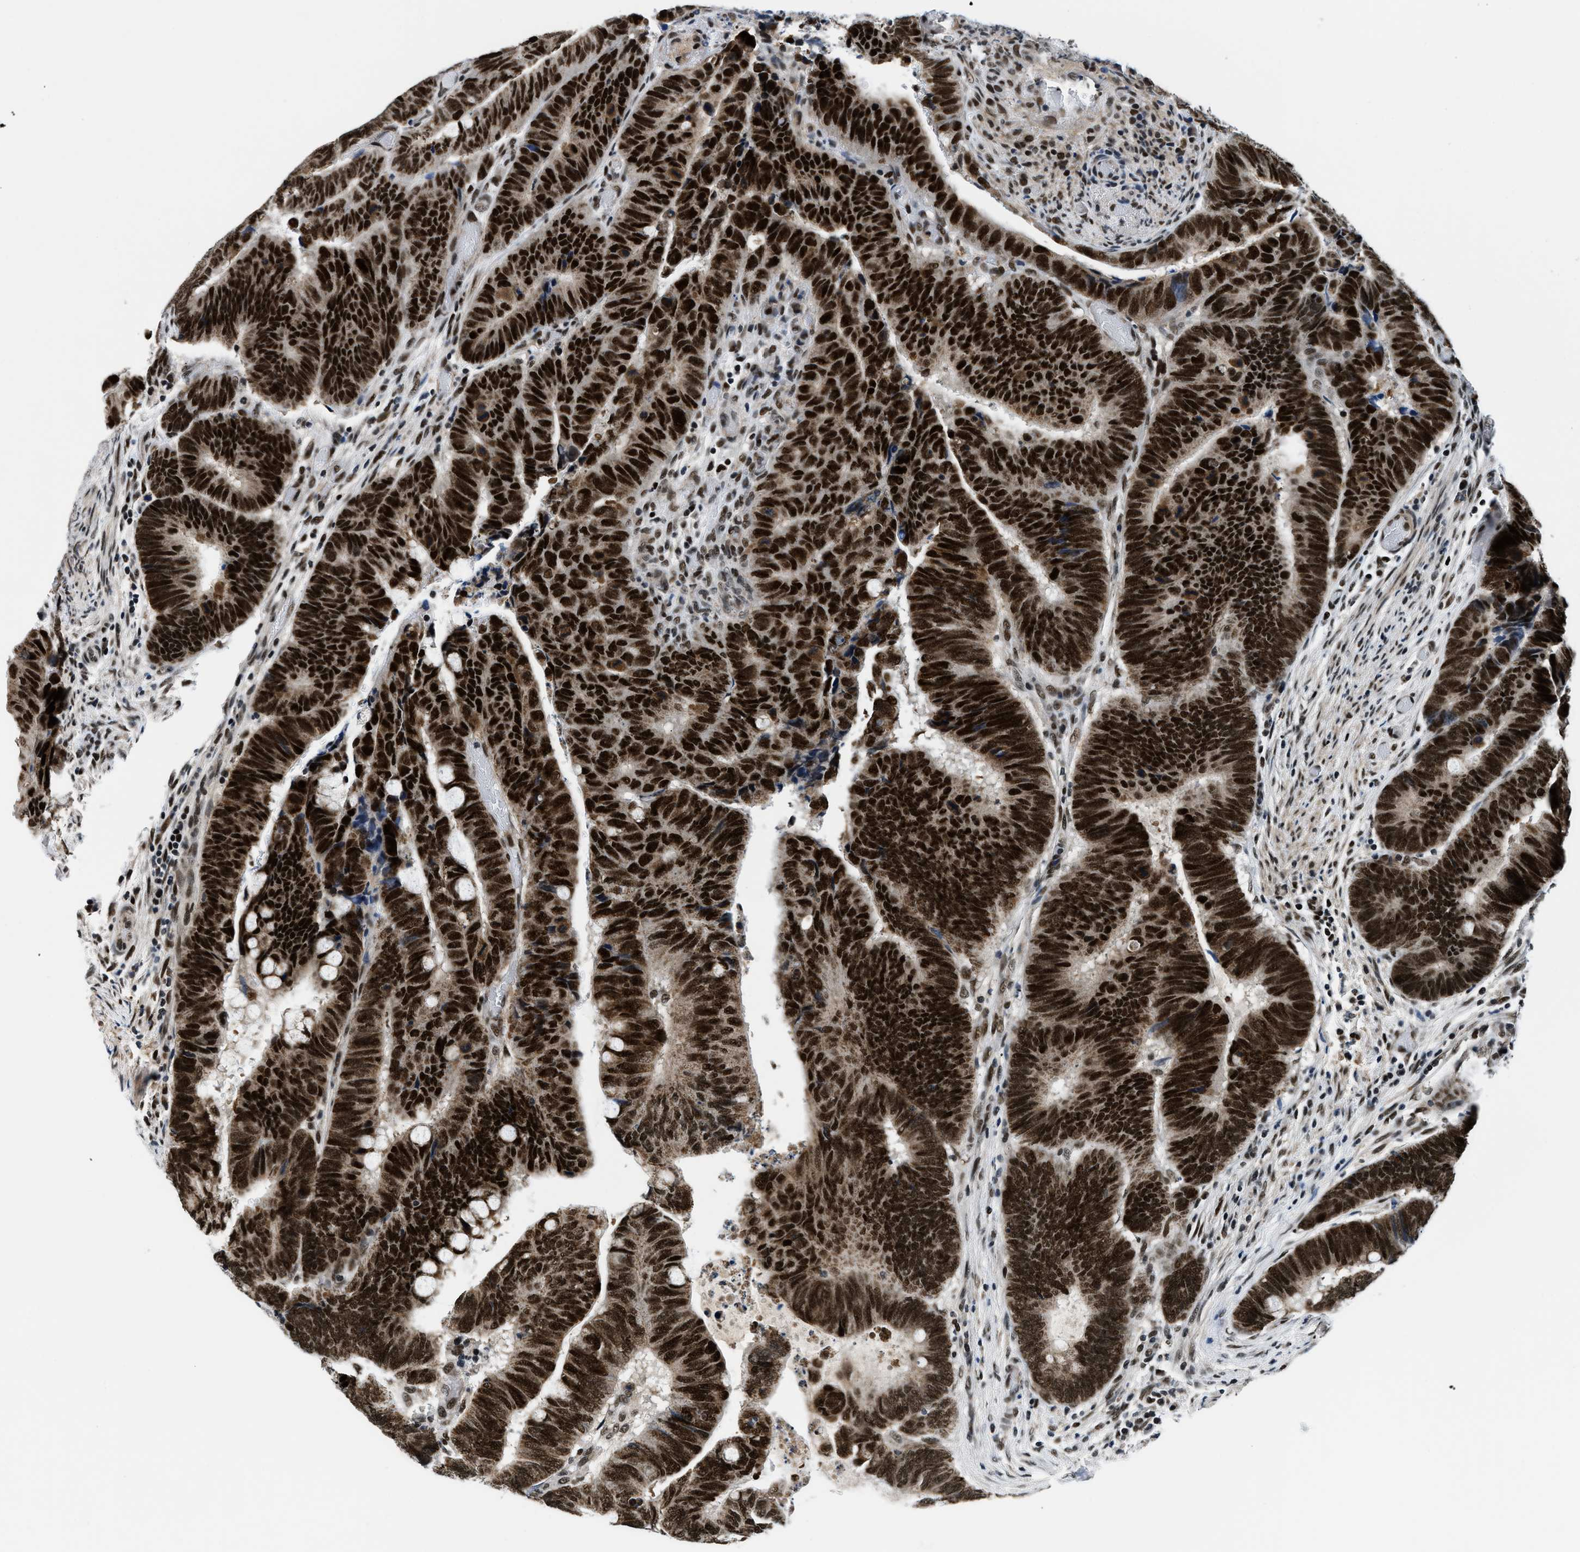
{"staining": {"intensity": "strong", "quantity": ">75%", "location": "nuclear"}, "tissue": "colorectal cancer", "cell_type": "Tumor cells", "image_type": "cancer", "snomed": [{"axis": "morphology", "description": "Normal tissue, NOS"}, {"axis": "morphology", "description": "Adenocarcinoma, NOS"}, {"axis": "topography", "description": "Rectum"}], "caption": "Immunohistochemistry (IHC) histopathology image of neoplastic tissue: adenocarcinoma (colorectal) stained using immunohistochemistry displays high levels of strong protein expression localized specifically in the nuclear of tumor cells, appearing as a nuclear brown color.", "gene": "KDM3B", "patient": {"sex": "male", "age": 92}}